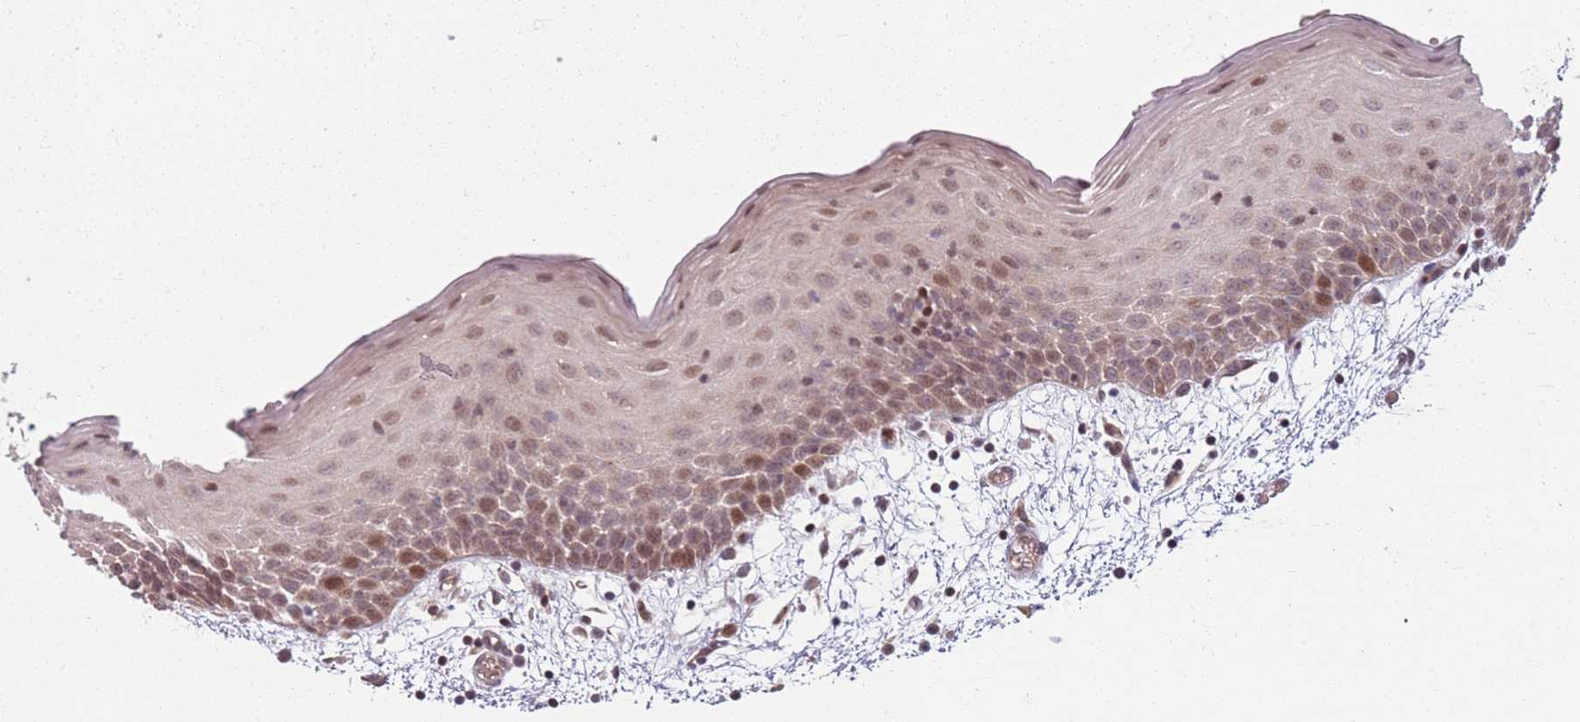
{"staining": {"intensity": "moderate", "quantity": ">75%", "location": "cytoplasmic/membranous,nuclear"}, "tissue": "oral mucosa", "cell_type": "Squamous epithelial cells", "image_type": "normal", "snomed": [{"axis": "morphology", "description": "Normal tissue, NOS"}, {"axis": "topography", "description": "Skeletal muscle"}, {"axis": "topography", "description": "Oral tissue"}, {"axis": "topography", "description": "Salivary gland"}, {"axis": "topography", "description": "Peripheral nerve tissue"}], "caption": "DAB (3,3'-diaminobenzidine) immunohistochemical staining of normal human oral mucosa displays moderate cytoplasmic/membranous,nuclear protein positivity in about >75% of squamous epithelial cells. (IHC, brightfield microscopy, high magnification).", "gene": "ADGRG1", "patient": {"sex": "male", "age": 54}}